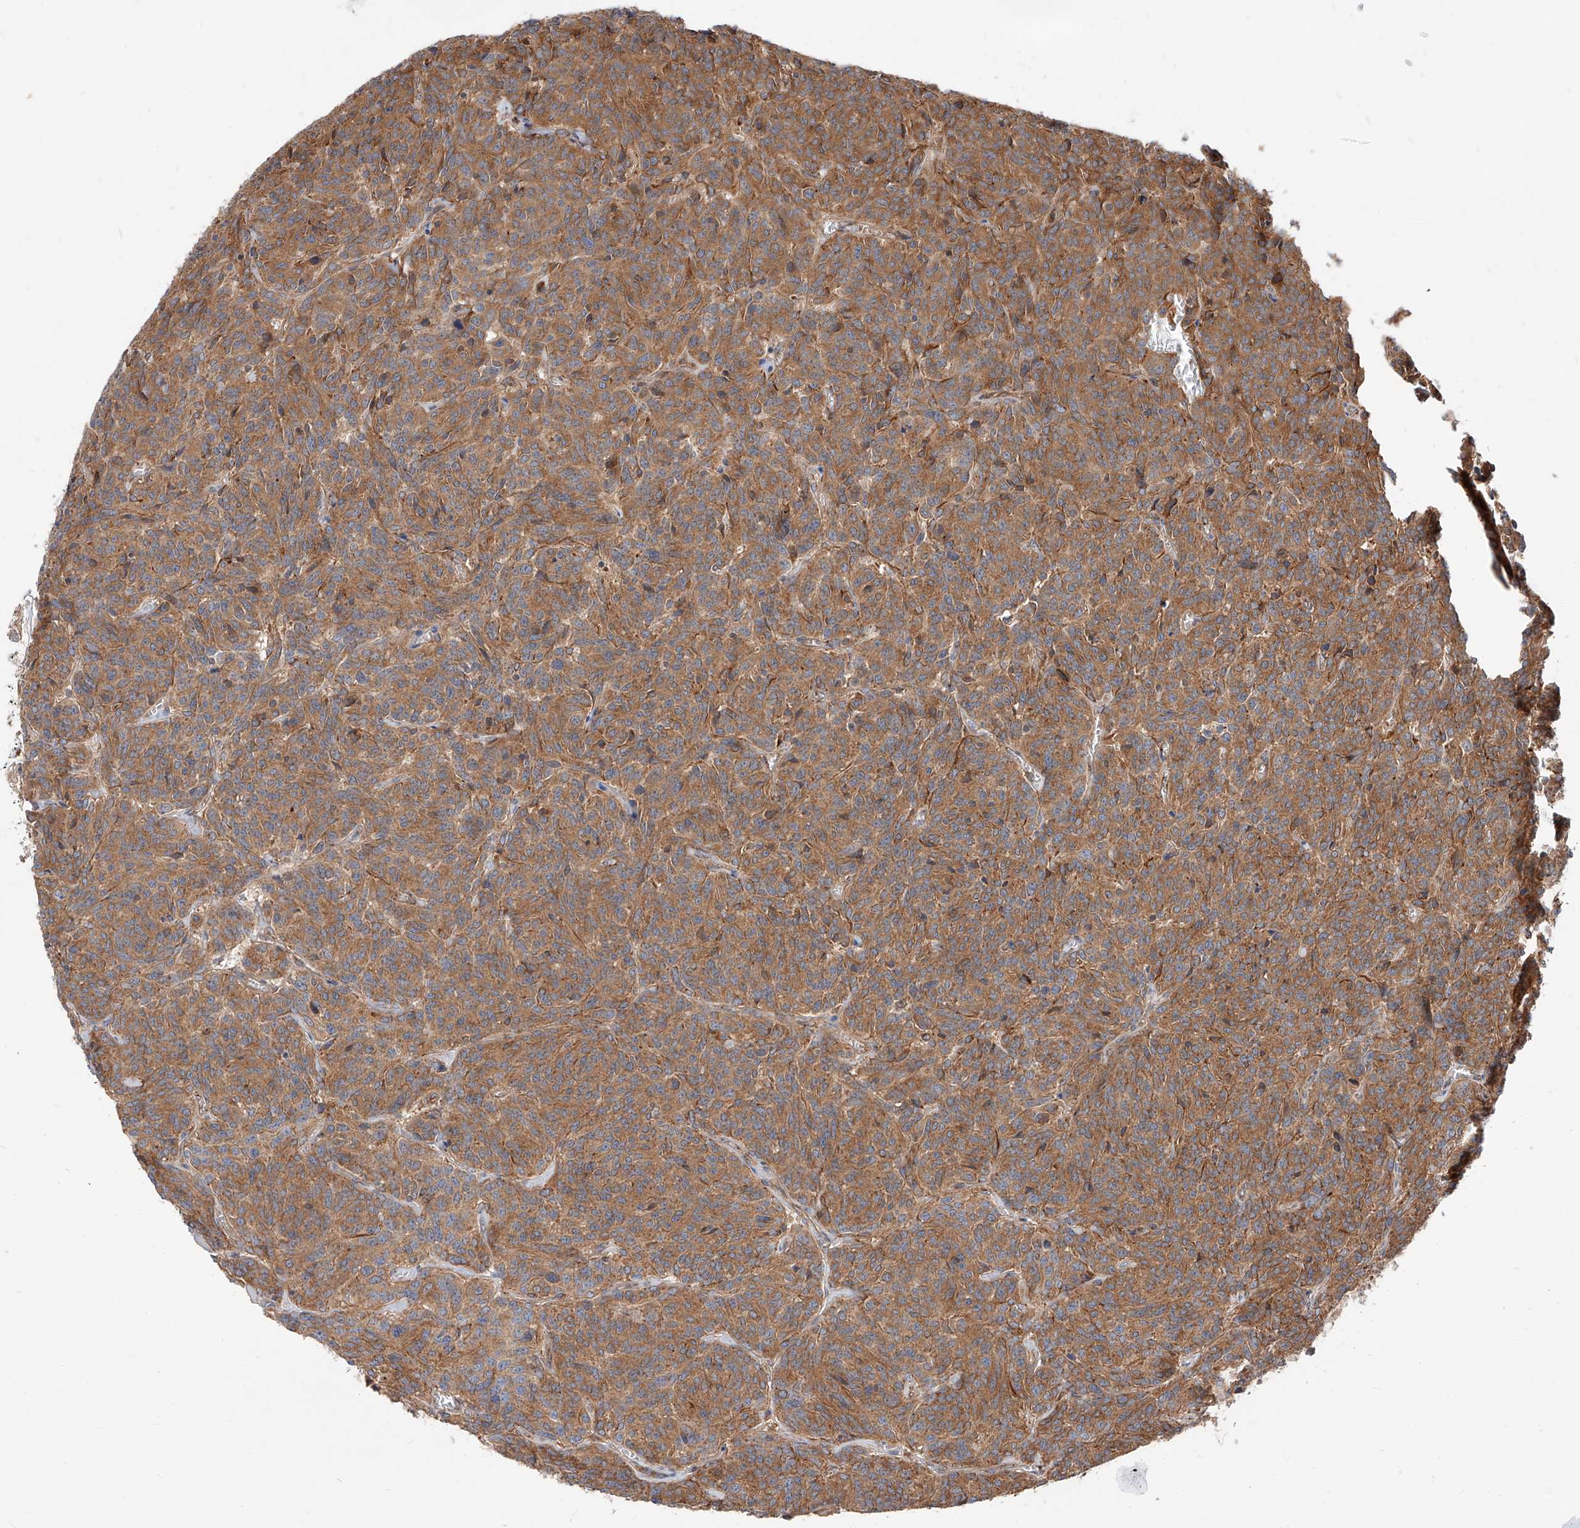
{"staining": {"intensity": "moderate", "quantity": ">75%", "location": "cytoplasmic/membranous"}, "tissue": "carcinoid", "cell_type": "Tumor cells", "image_type": "cancer", "snomed": [{"axis": "morphology", "description": "Carcinoid, malignant, NOS"}, {"axis": "topography", "description": "Lung"}], "caption": "Protein analysis of carcinoid tissue displays moderate cytoplasmic/membranous staining in approximately >75% of tumor cells.", "gene": "ISCA2", "patient": {"sex": "female", "age": 46}}